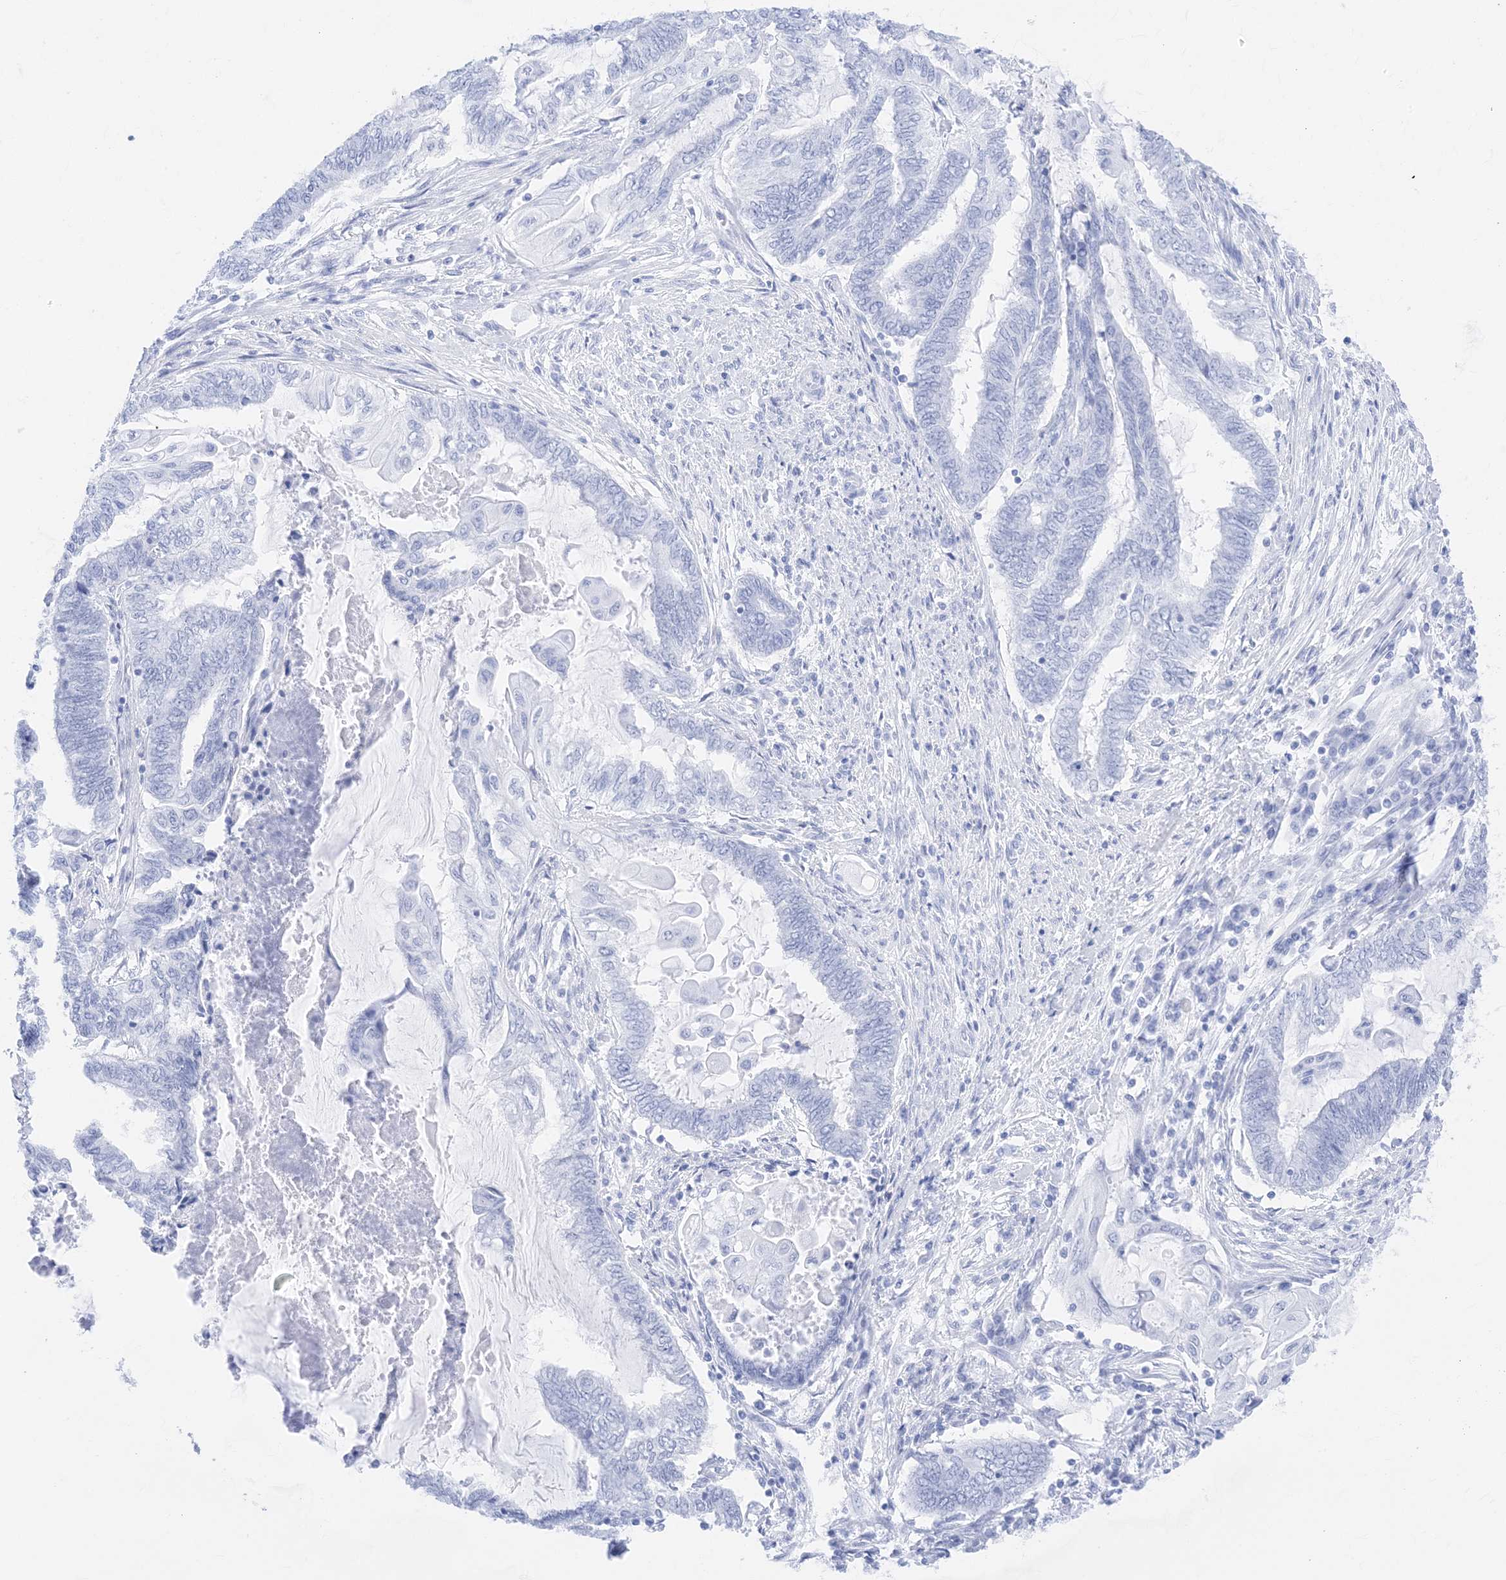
{"staining": {"intensity": "negative", "quantity": "none", "location": "none"}, "tissue": "endometrial cancer", "cell_type": "Tumor cells", "image_type": "cancer", "snomed": [{"axis": "morphology", "description": "Adenocarcinoma, NOS"}, {"axis": "topography", "description": "Uterus"}, {"axis": "topography", "description": "Endometrium"}], "caption": "Image shows no protein staining in tumor cells of endometrial cancer (adenocarcinoma) tissue.", "gene": "MUC17", "patient": {"sex": "female", "age": 70}}